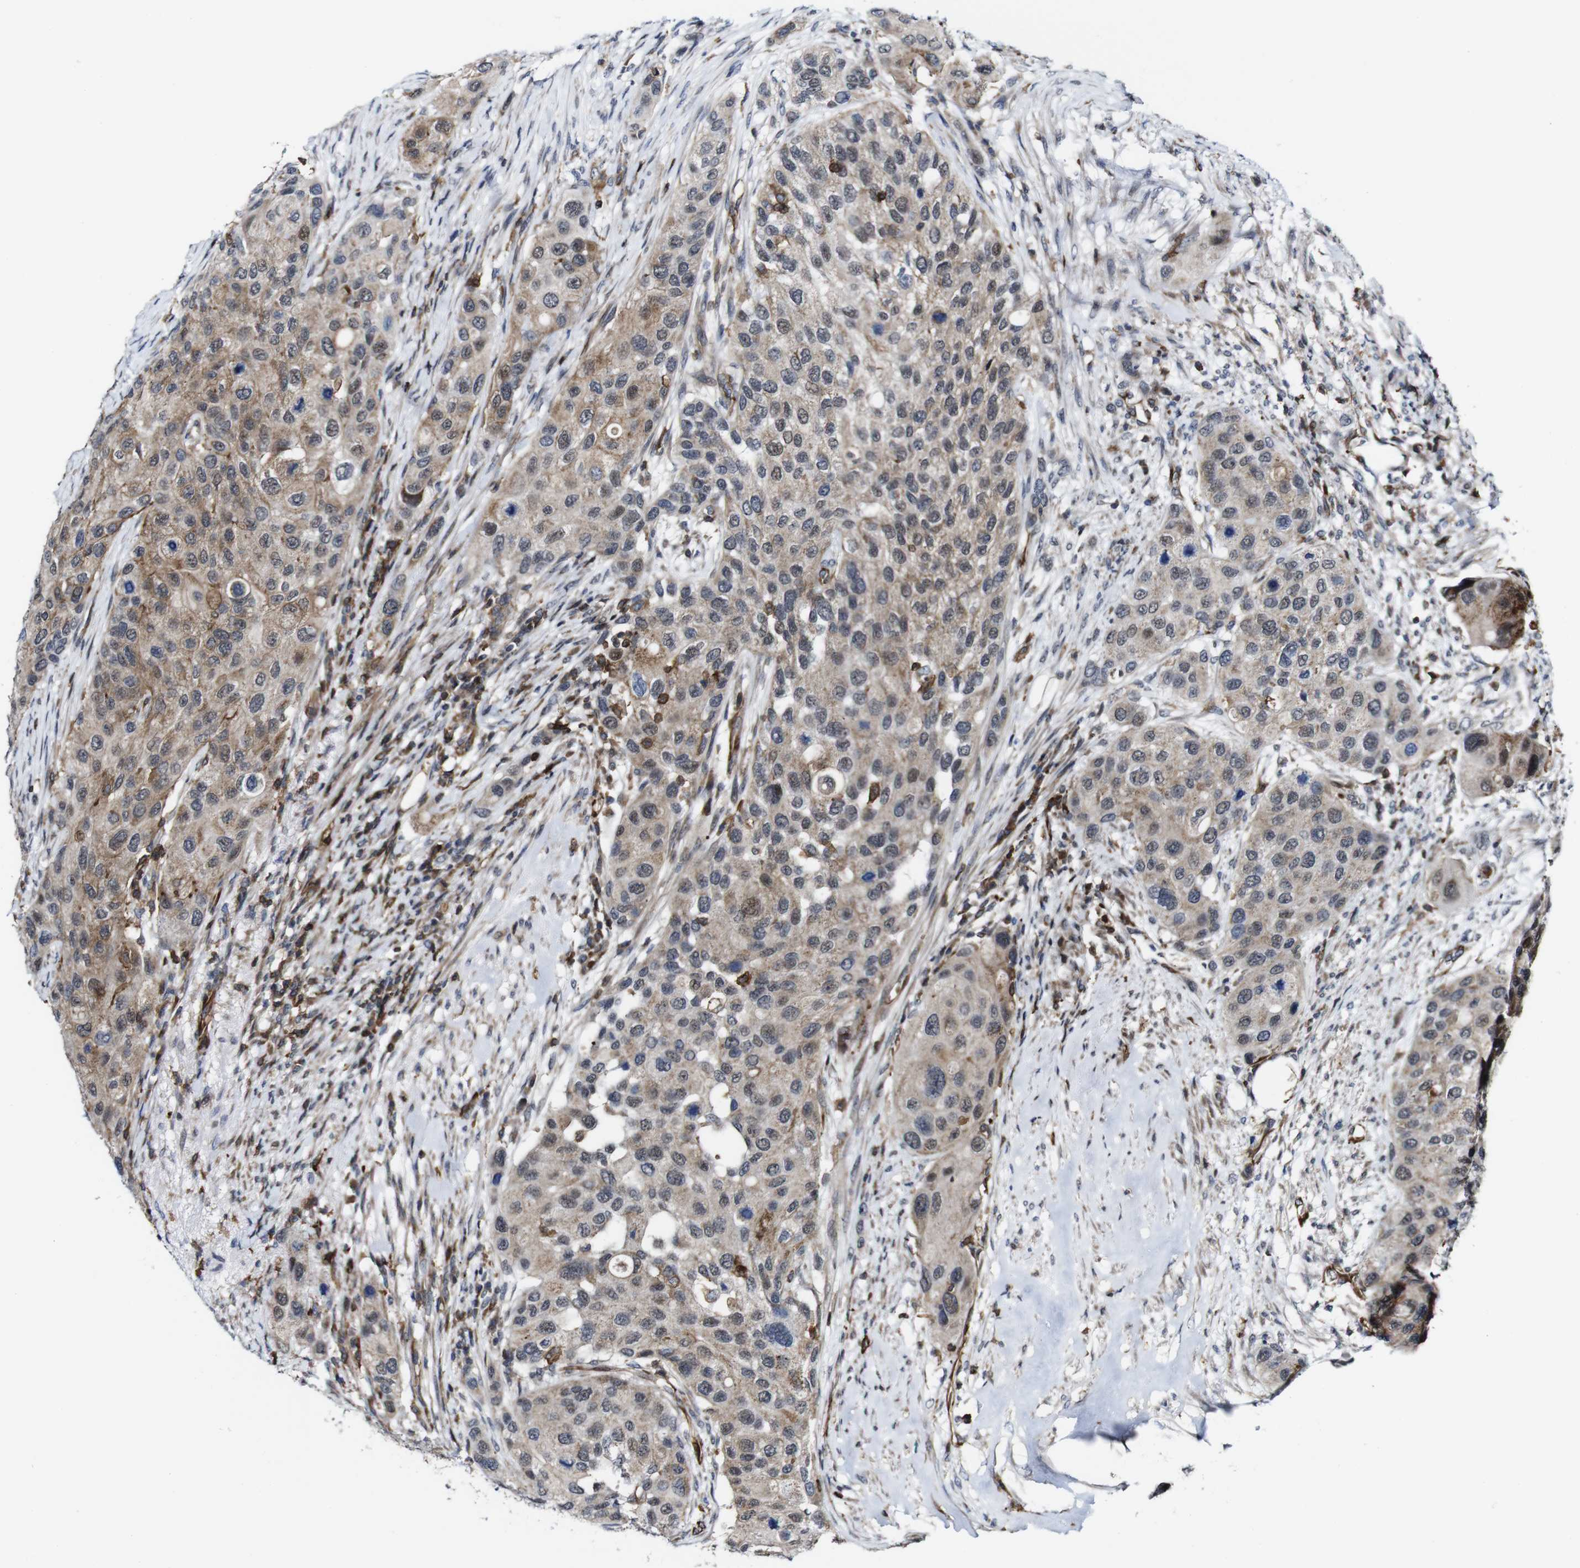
{"staining": {"intensity": "weak", "quantity": ">75%", "location": "cytoplasmic/membranous,nuclear"}, "tissue": "urothelial cancer", "cell_type": "Tumor cells", "image_type": "cancer", "snomed": [{"axis": "morphology", "description": "Urothelial carcinoma, High grade"}, {"axis": "topography", "description": "Urinary bladder"}], "caption": "This image reveals urothelial carcinoma (high-grade) stained with immunohistochemistry (IHC) to label a protein in brown. The cytoplasmic/membranous and nuclear of tumor cells show weak positivity for the protein. Nuclei are counter-stained blue.", "gene": "JAK2", "patient": {"sex": "female", "age": 56}}